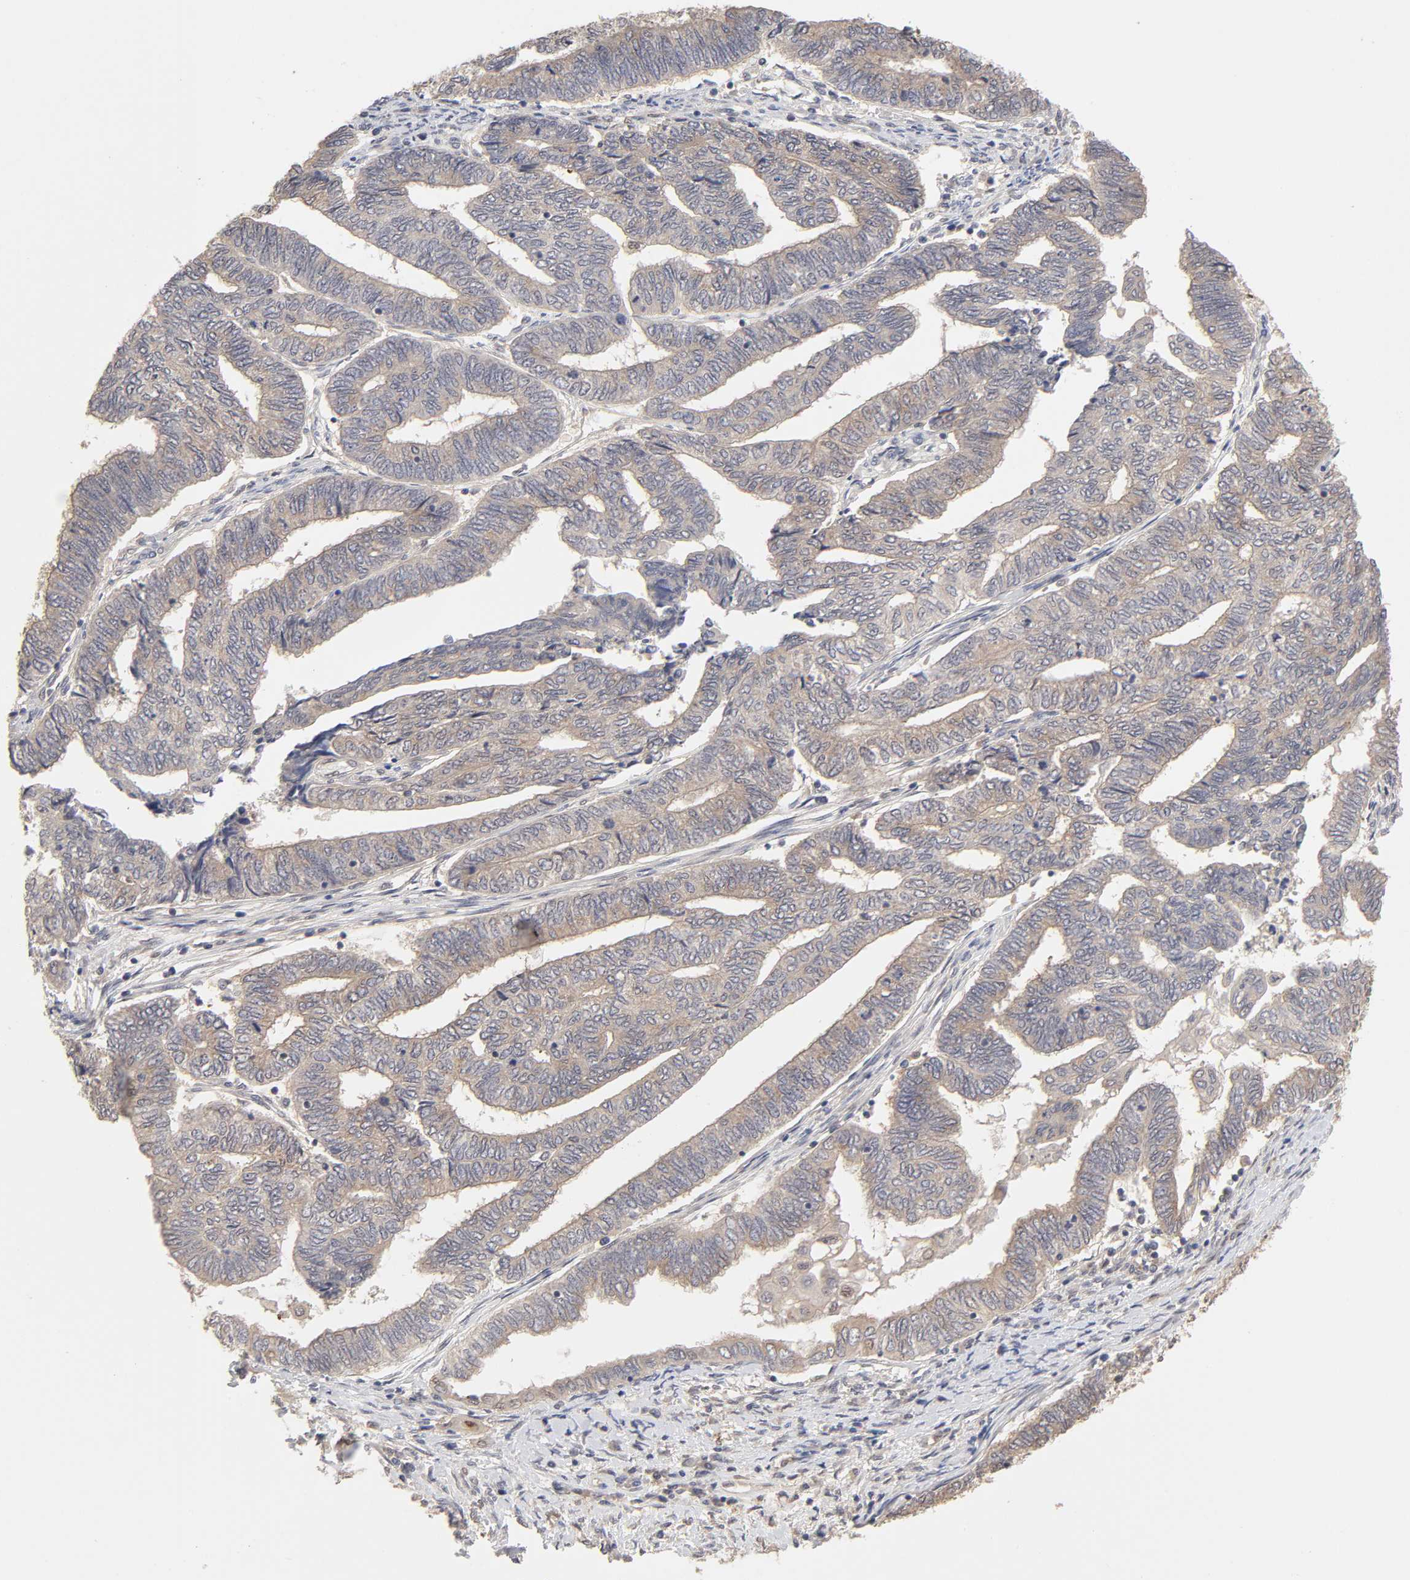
{"staining": {"intensity": "weak", "quantity": "25%-75%", "location": "cytoplasmic/membranous"}, "tissue": "endometrial cancer", "cell_type": "Tumor cells", "image_type": "cancer", "snomed": [{"axis": "morphology", "description": "Adenocarcinoma, NOS"}, {"axis": "topography", "description": "Uterus"}, {"axis": "topography", "description": "Endometrium"}], "caption": "The immunohistochemical stain highlights weak cytoplasmic/membranous positivity in tumor cells of endometrial cancer tissue. The staining was performed using DAB, with brown indicating positive protein expression. Nuclei are stained blue with hematoxylin.", "gene": "MAPK1", "patient": {"sex": "female", "age": 70}}